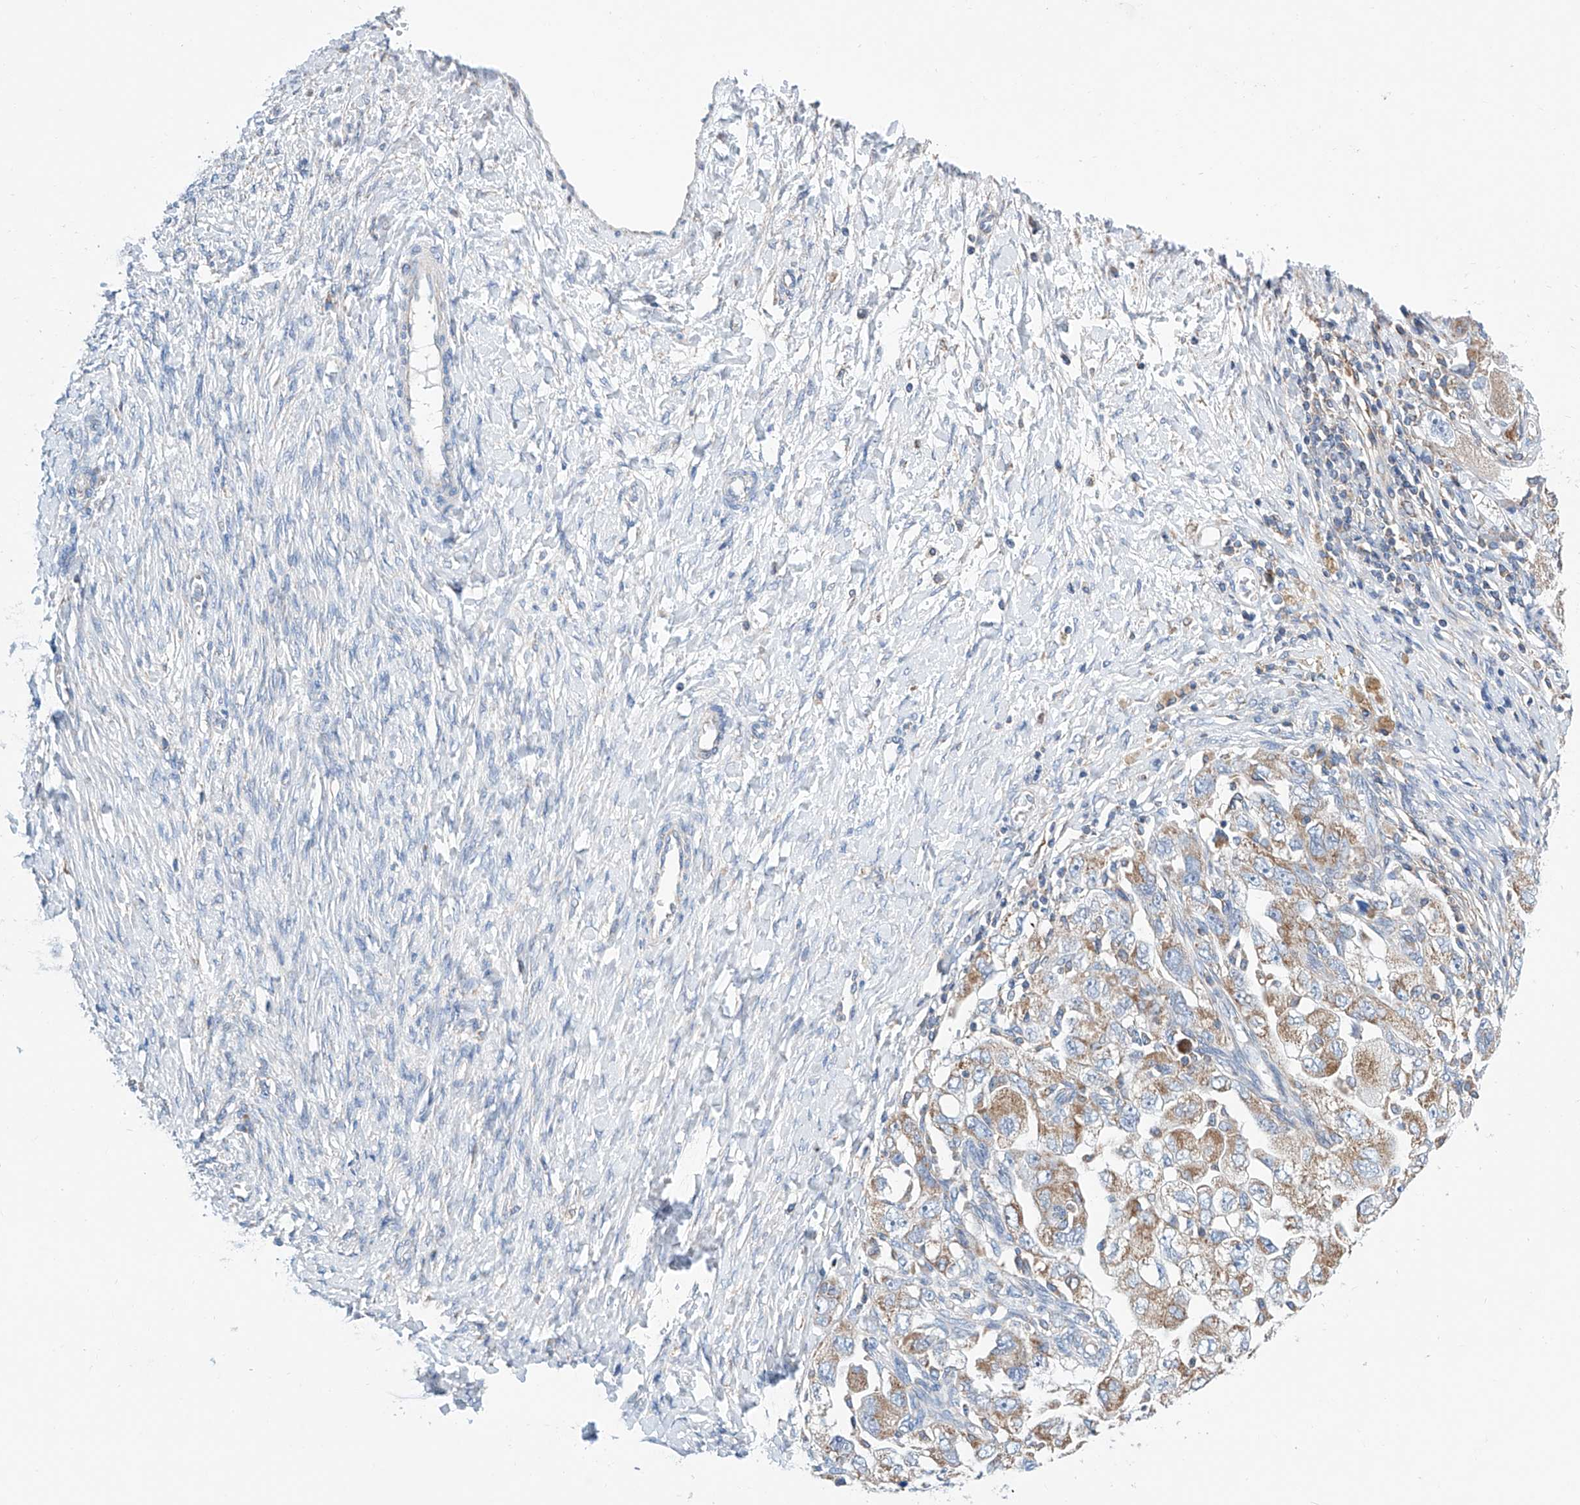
{"staining": {"intensity": "moderate", "quantity": ">75%", "location": "cytoplasmic/membranous"}, "tissue": "ovarian cancer", "cell_type": "Tumor cells", "image_type": "cancer", "snomed": [{"axis": "morphology", "description": "Carcinoma, NOS"}, {"axis": "morphology", "description": "Cystadenocarcinoma, serous, NOS"}, {"axis": "topography", "description": "Ovary"}], "caption": "Immunohistochemical staining of ovarian serous cystadenocarcinoma exhibits moderate cytoplasmic/membranous protein positivity in approximately >75% of tumor cells. (DAB IHC with brightfield microscopy, high magnification).", "gene": "MAD2L1", "patient": {"sex": "female", "age": 69}}